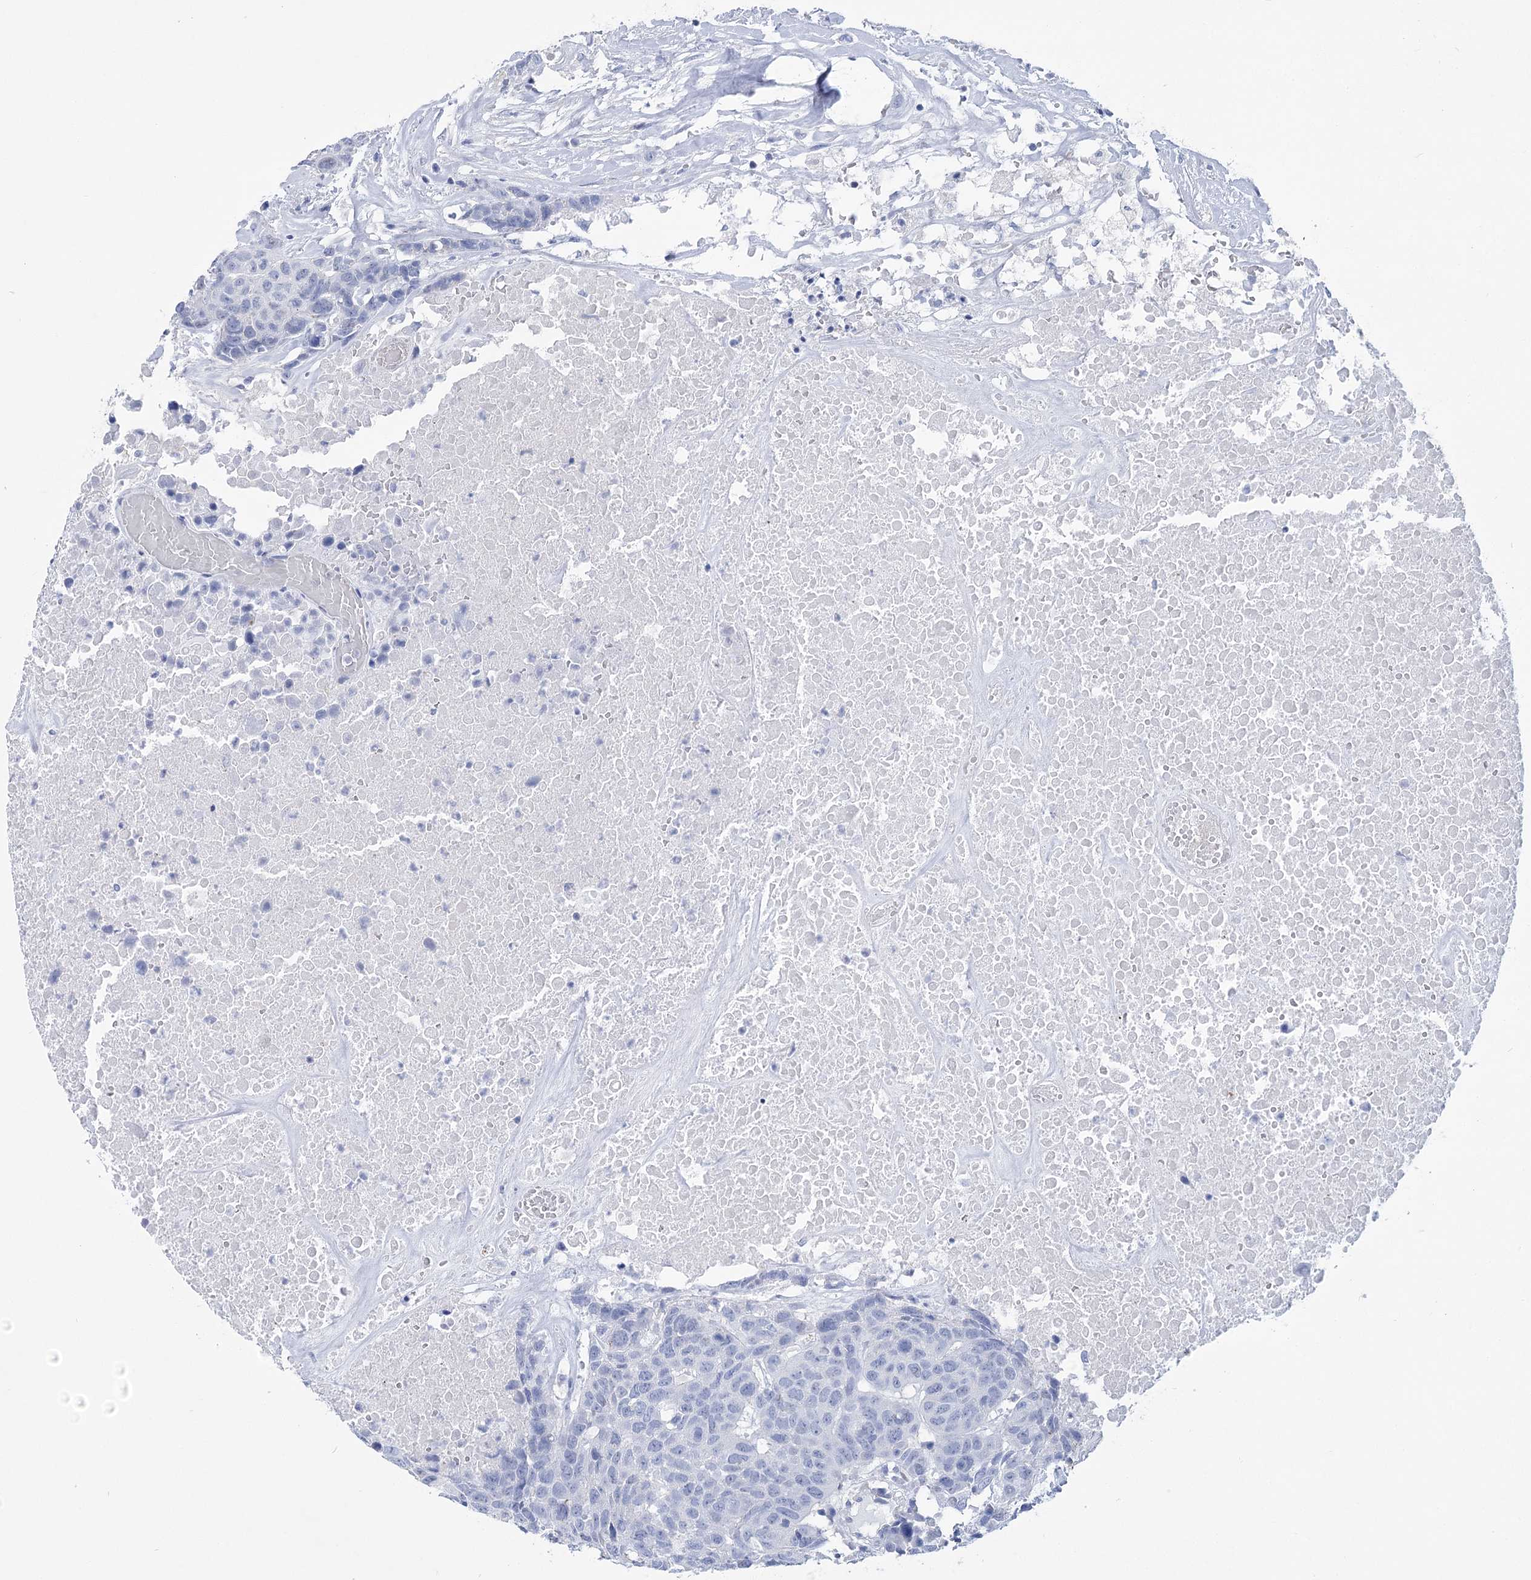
{"staining": {"intensity": "negative", "quantity": "none", "location": "none"}, "tissue": "head and neck cancer", "cell_type": "Tumor cells", "image_type": "cancer", "snomed": [{"axis": "morphology", "description": "Squamous cell carcinoma, NOS"}, {"axis": "topography", "description": "Head-Neck"}], "caption": "Human head and neck cancer (squamous cell carcinoma) stained for a protein using IHC displays no positivity in tumor cells.", "gene": "PCDHA1", "patient": {"sex": "male", "age": 66}}